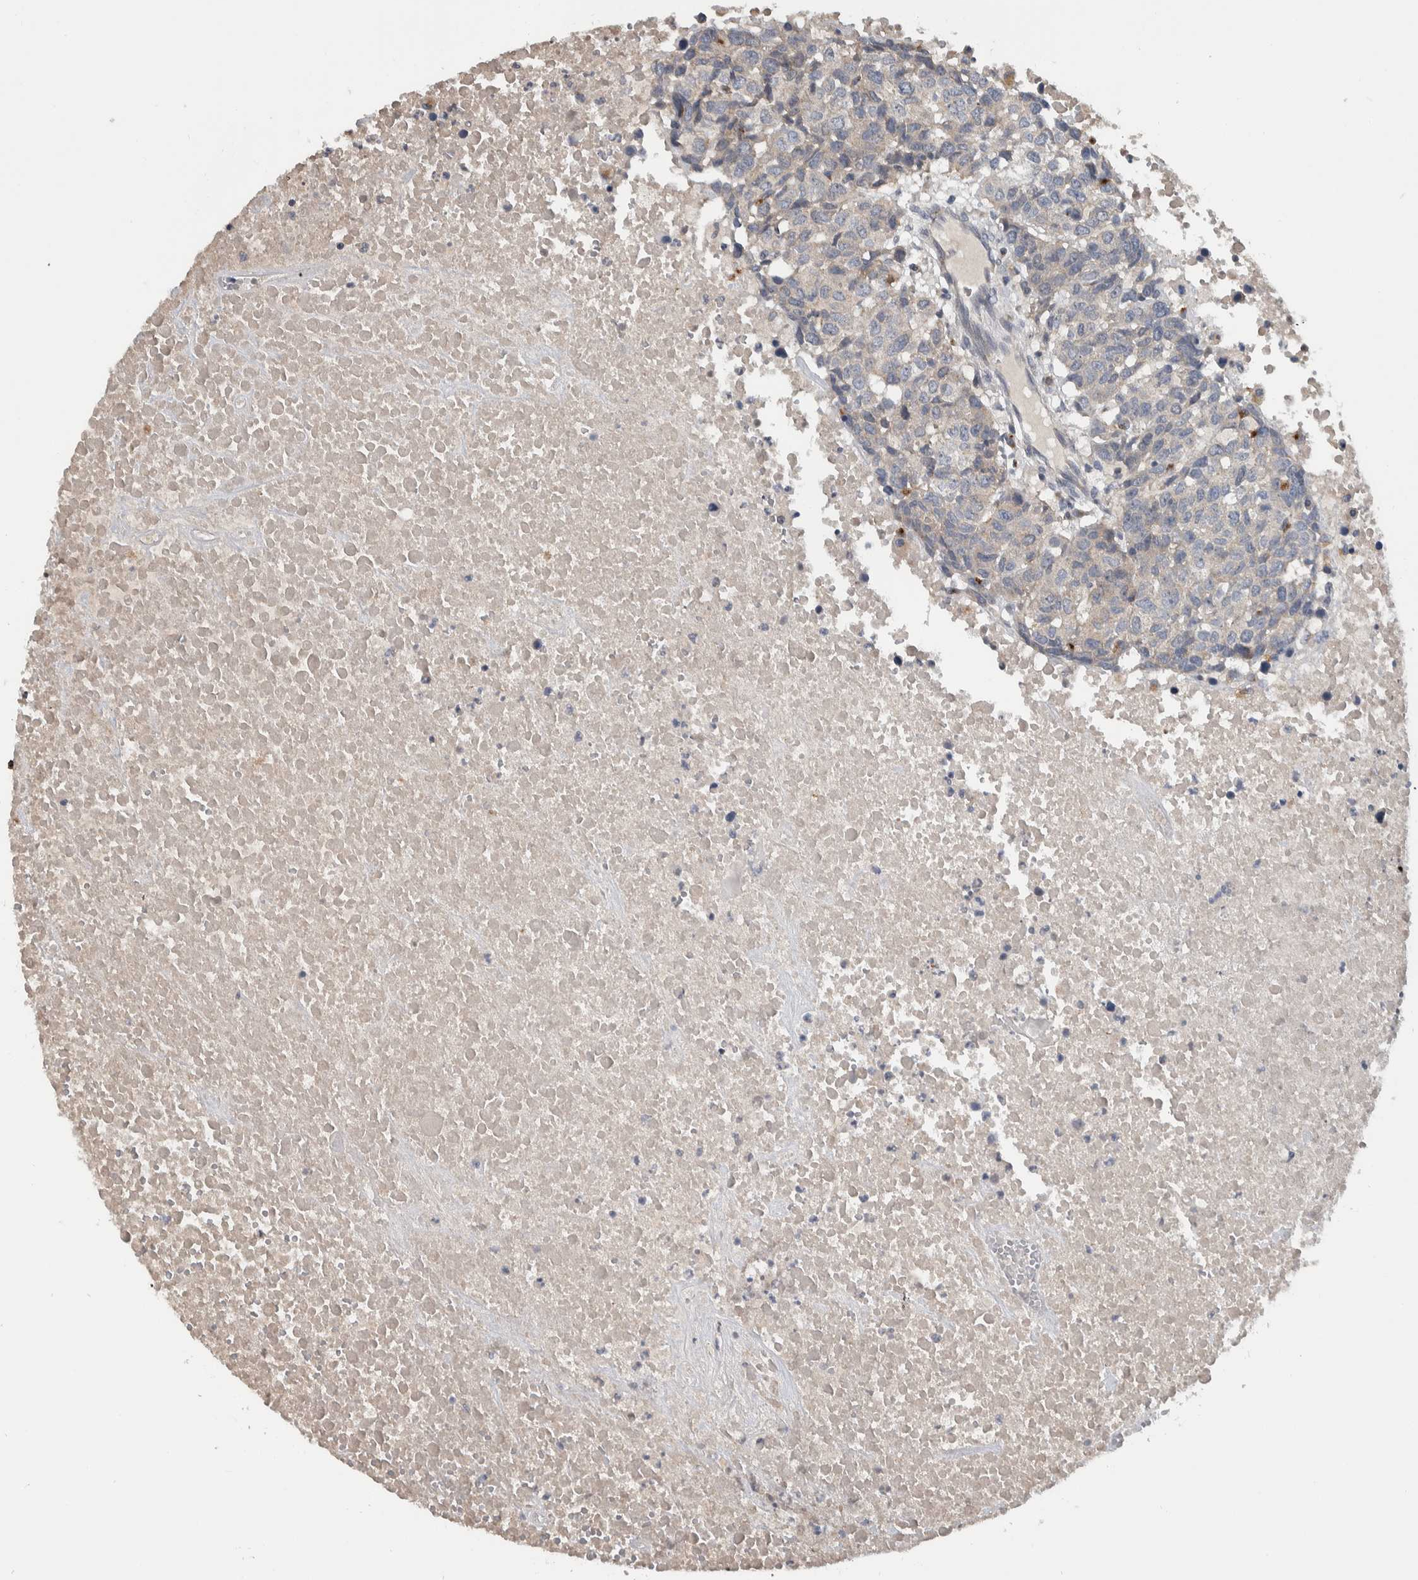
{"staining": {"intensity": "weak", "quantity": "<25%", "location": "cytoplasmic/membranous"}, "tissue": "head and neck cancer", "cell_type": "Tumor cells", "image_type": "cancer", "snomed": [{"axis": "morphology", "description": "Squamous cell carcinoma, NOS"}, {"axis": "topography", "description": "Head-Neck"}], "caption": "Head and neck cancer was stained to show a protein in brown. There is no significant expression in tumor cells.", "gene": "FAM83G", "patient": {"sex": "male", "age": 66}}